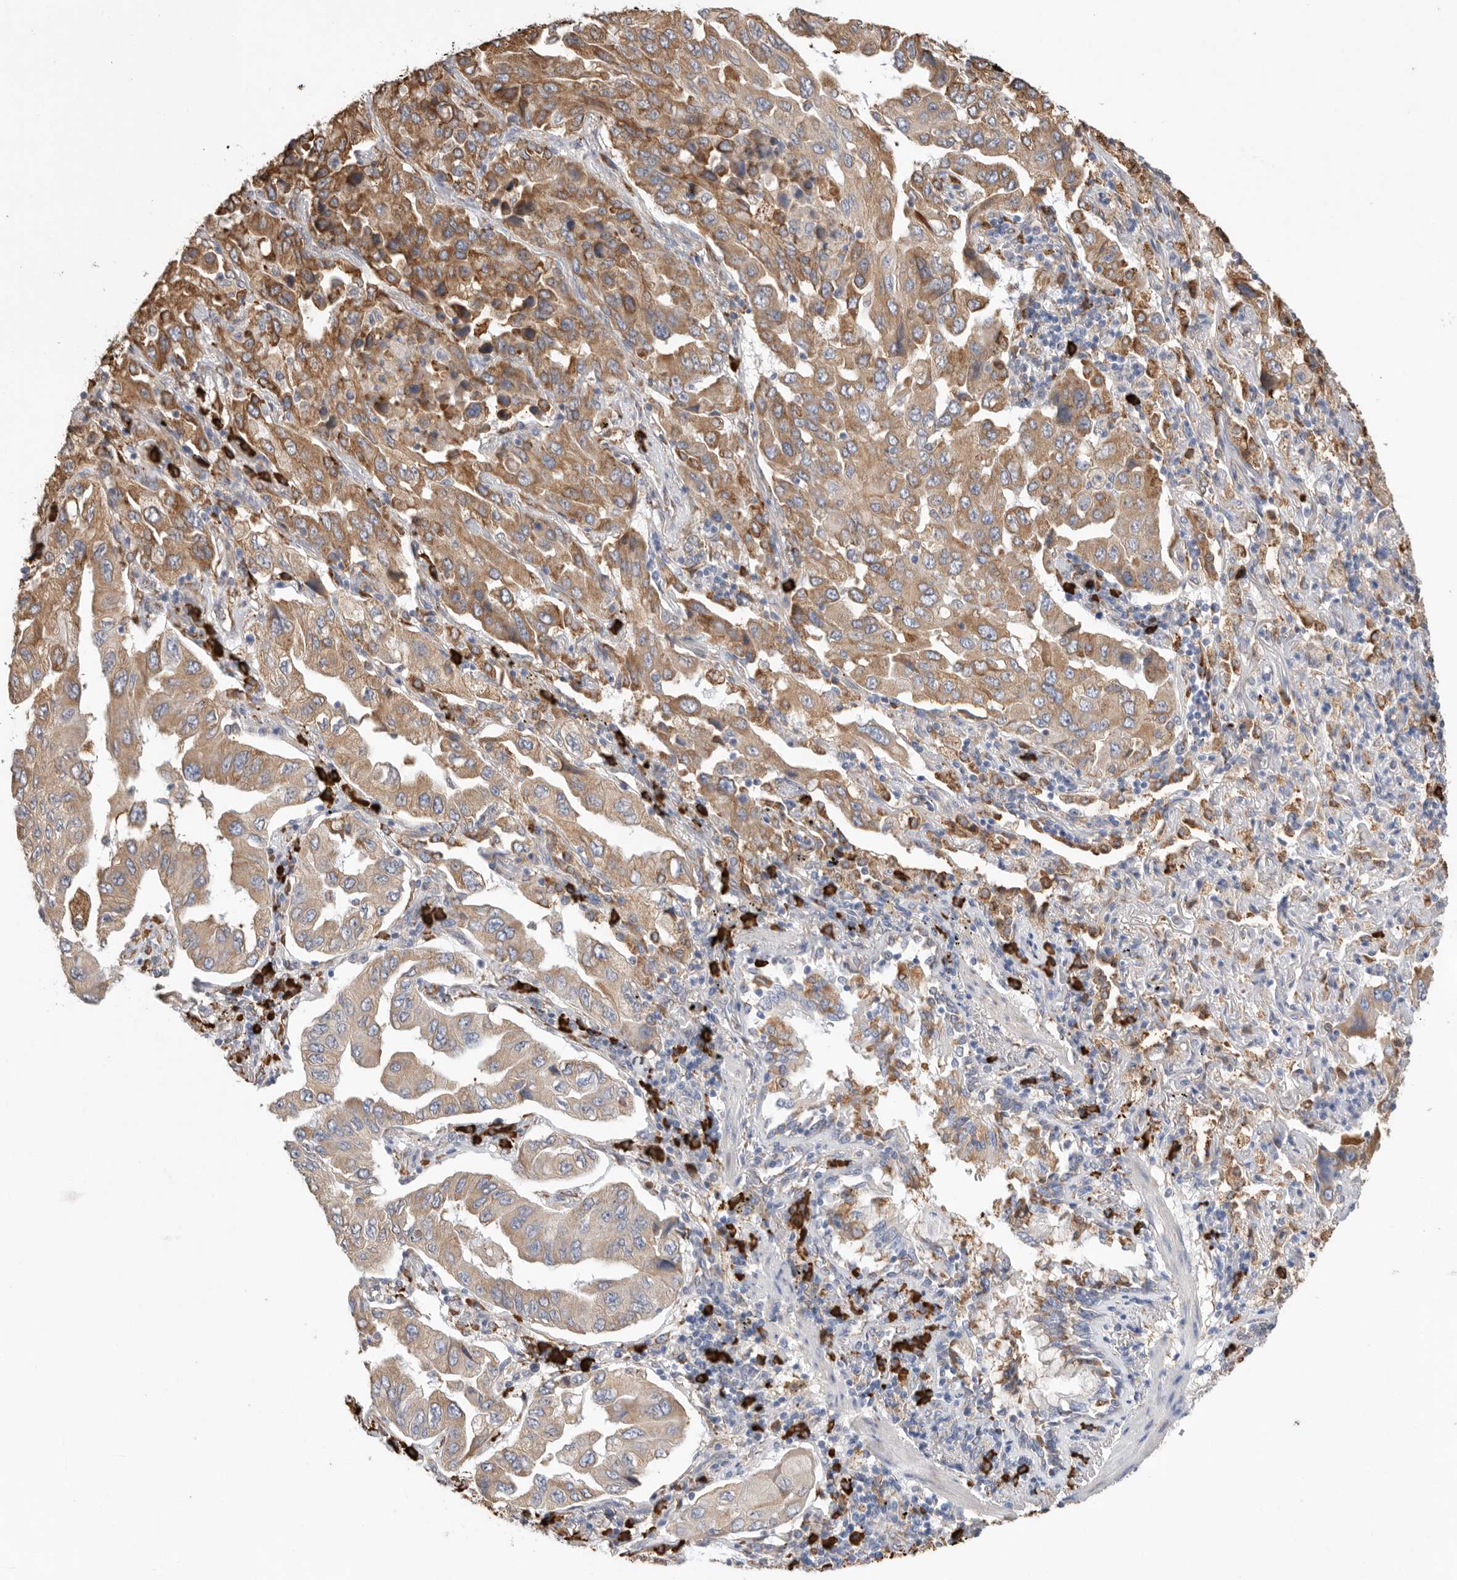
{"staining": {"intensity": "moderate", "quantity": ">75%", "location": "cytoplasmic/membranous"}, "tissue": "lung cancer", "cell_type": "Tumor cells", "image_type": "cancer", "snomed": [{"axis": "morphology", "description": "Adenocarcinoma, NOS"}, {"axis": "topography", "description": "Lung"}], "caption": "A photomicrograph of lung cancer (adenocarcinoma) stained for a protein reveals moderate cytoplasmic/membranous brown staining in tumor cells.", "gene": "BLOC1S5", "patient": {"sex": "female", "age": 65}}